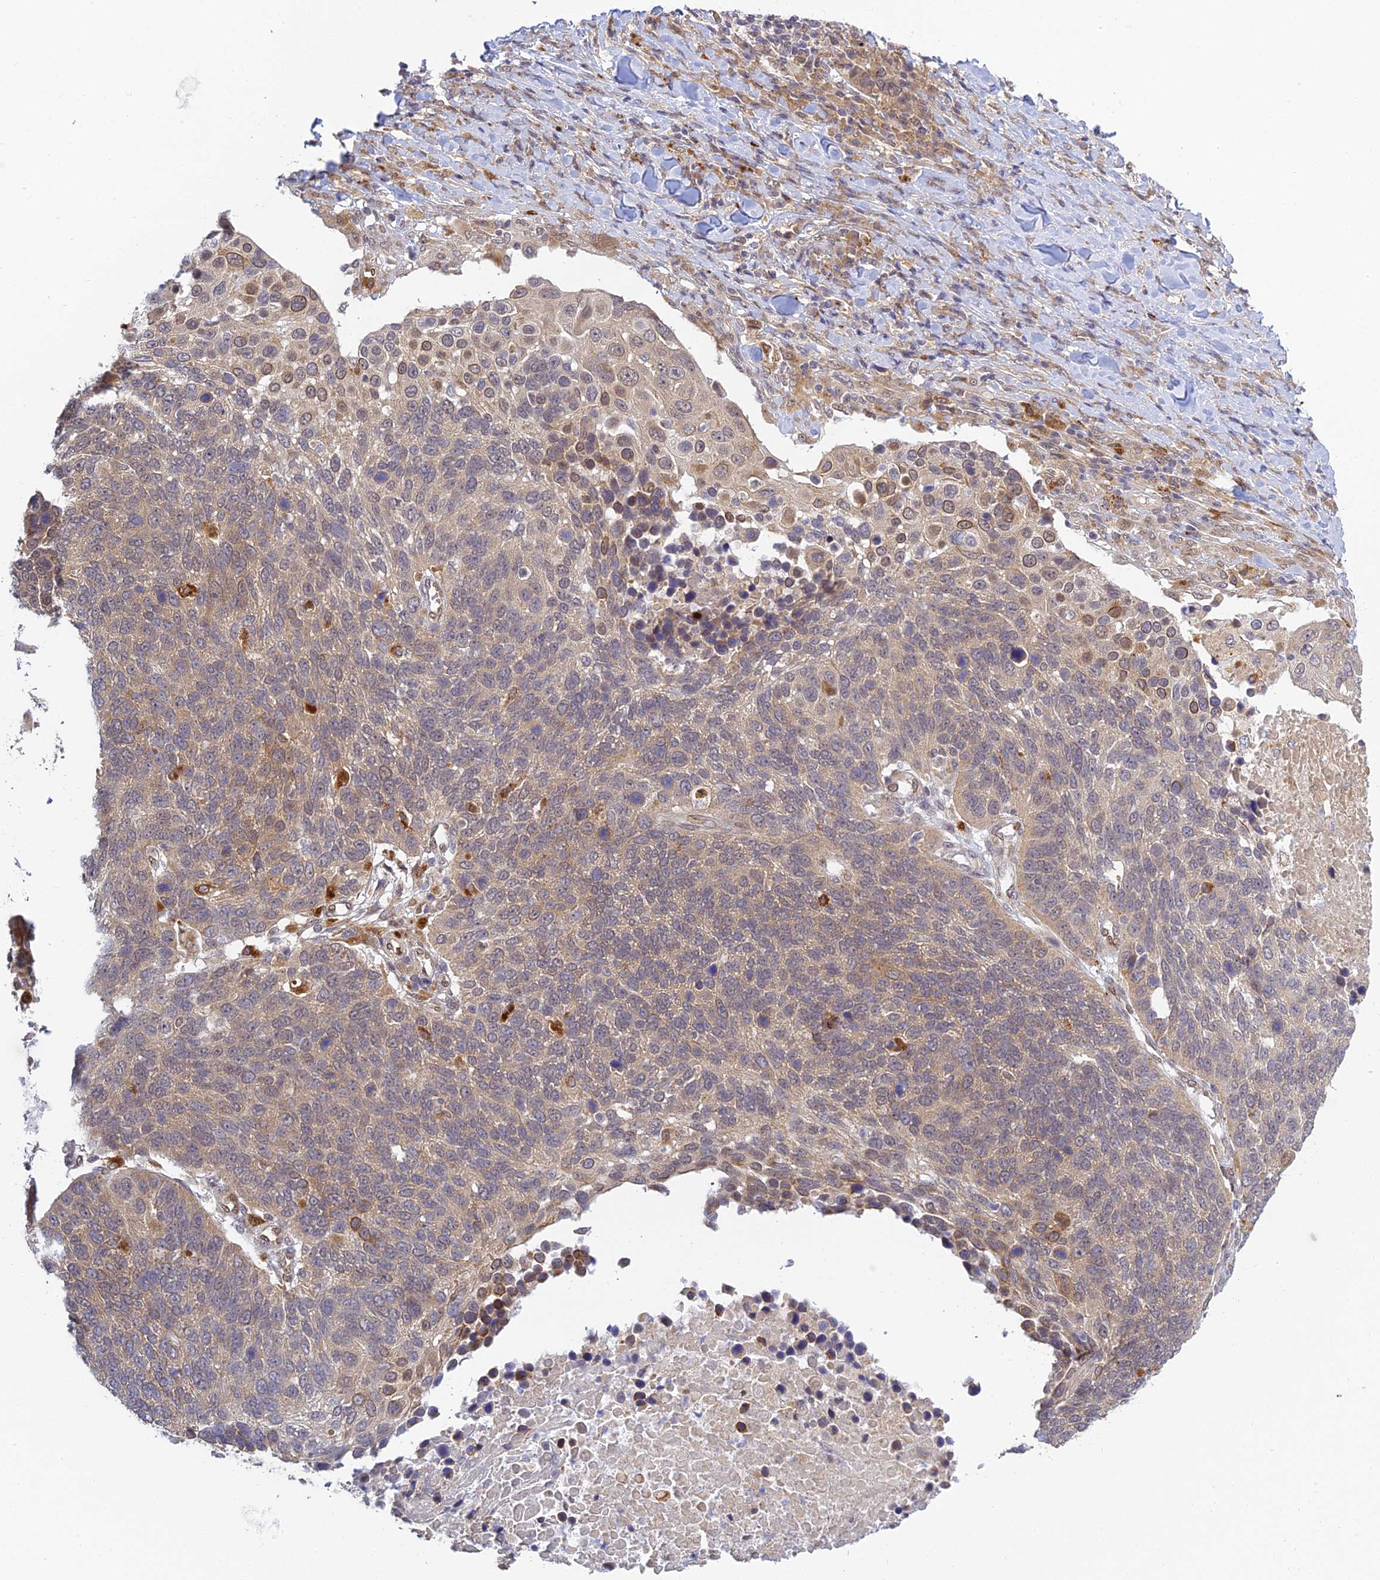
{"staining": {"intensity": "moderate", "quantity": "25%-75%", "location": "cytoplasmic/membranous,nuclear"}, "tissue": "lung cancer", "cell_type": "Tumor cells", "image_type": "cancer", "snomed": [{"axis": "morphology", "description": "Normal tissue, NOS"}, {"axis": "morphology", "description": "Squamous cell carcinoma, NOS"}, {"axis": "topography", "description": "Lymph node"}, {"axis": "topography", "description": "Lung"}], "caption": "Immunohistochemical staining of human lung cancer shows medium levels of moderate cytoplasmic/membranous and nuclear protein staining in about 25%-75% of tumor cells.", "gene": "SKIC8", "patient": {"sex": "male", "age": 66}}